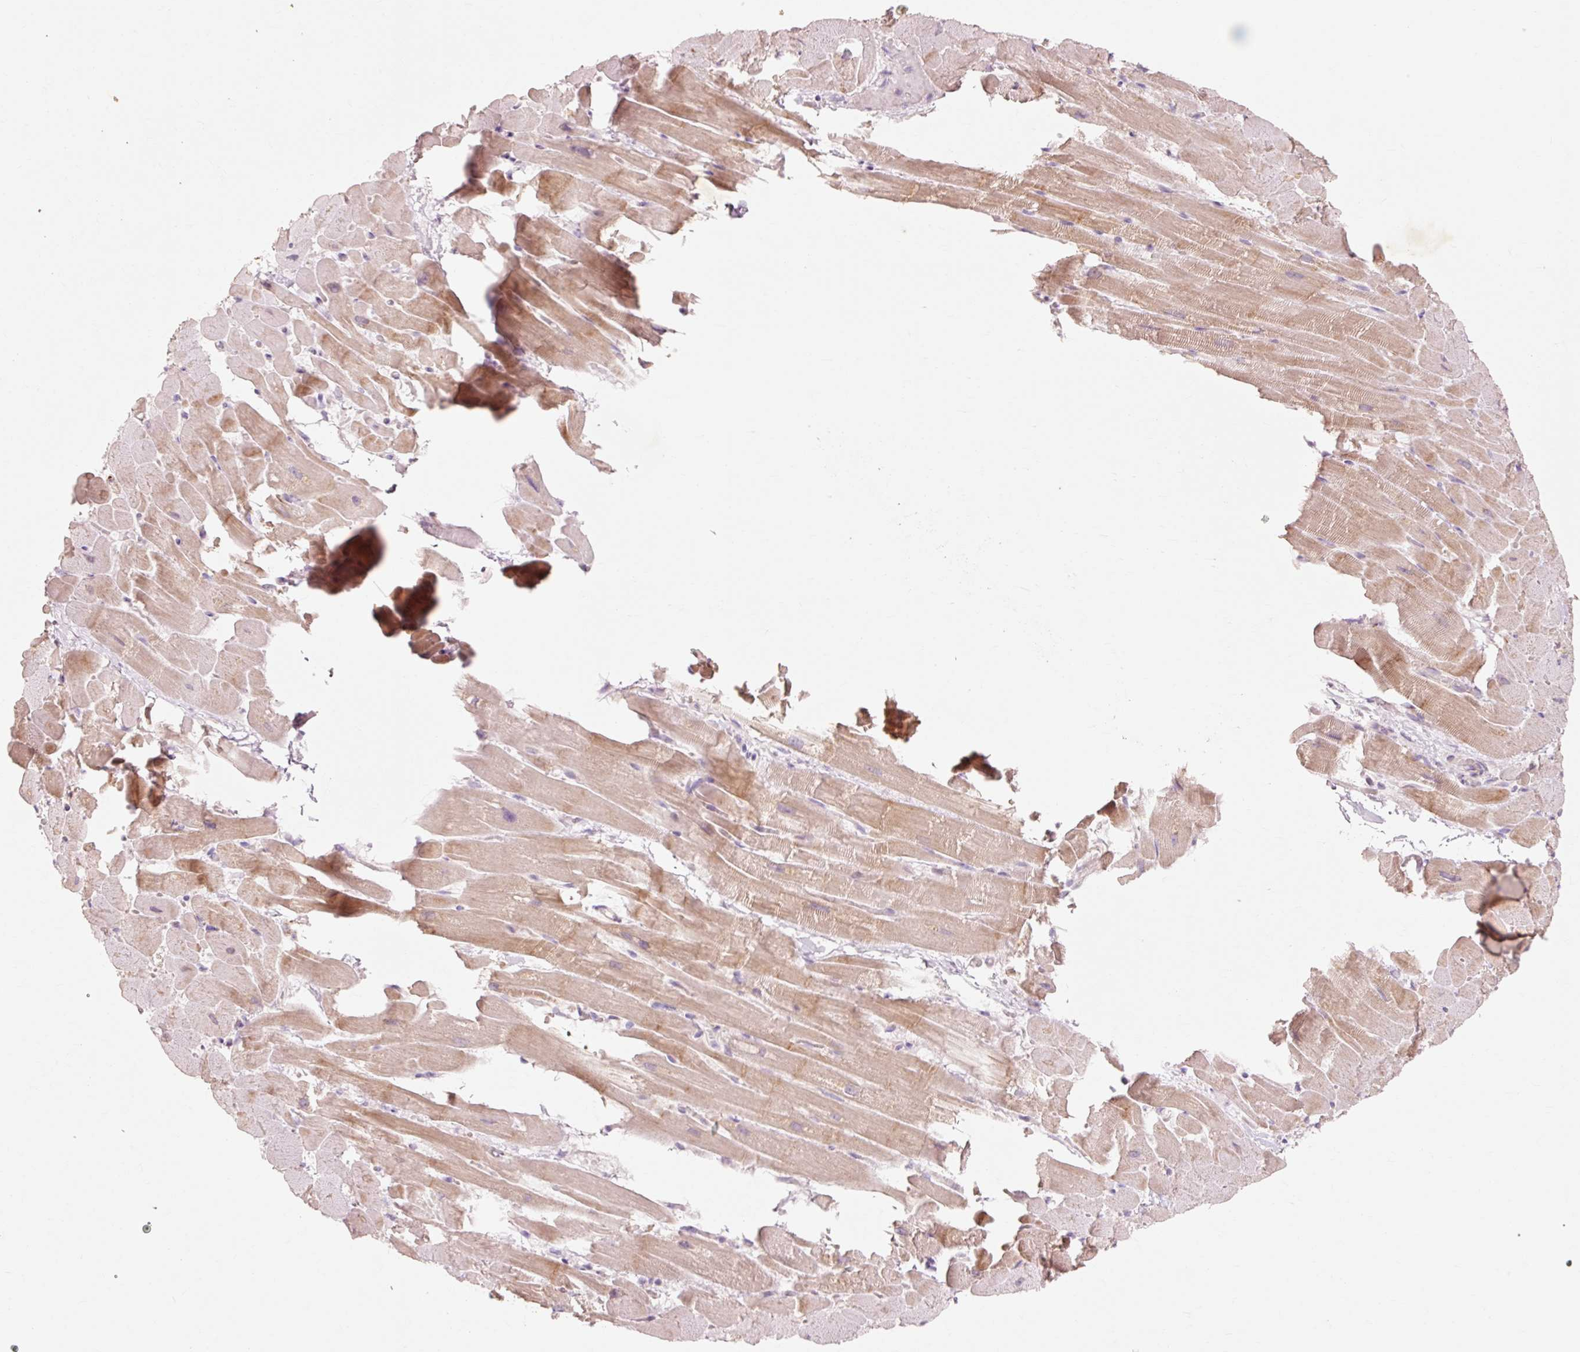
{"staining": {"intensity": "moderate", "quantity": ">75%", "location": "cytoplasmic/membranous"}, "tissue": "heart muscle", "cell_type": "Cardiomyocytes", "image_type": "normal", "snomed": [{"axis": "morphology", "description": "Normal tissue, NOS"}, {"axis": "topography", "description": "Heart"}], "caption": "Immunohistochemical staining of normal heart muscle shows moderate cytoplasmic/membranous protein positivity in about >75% of cardiomyocytes. The protein of interest is shown in brown color, while the nuclei are stained blue.", "gene": "TRIM73", "patient": {"sex": "male", "age": 37}}